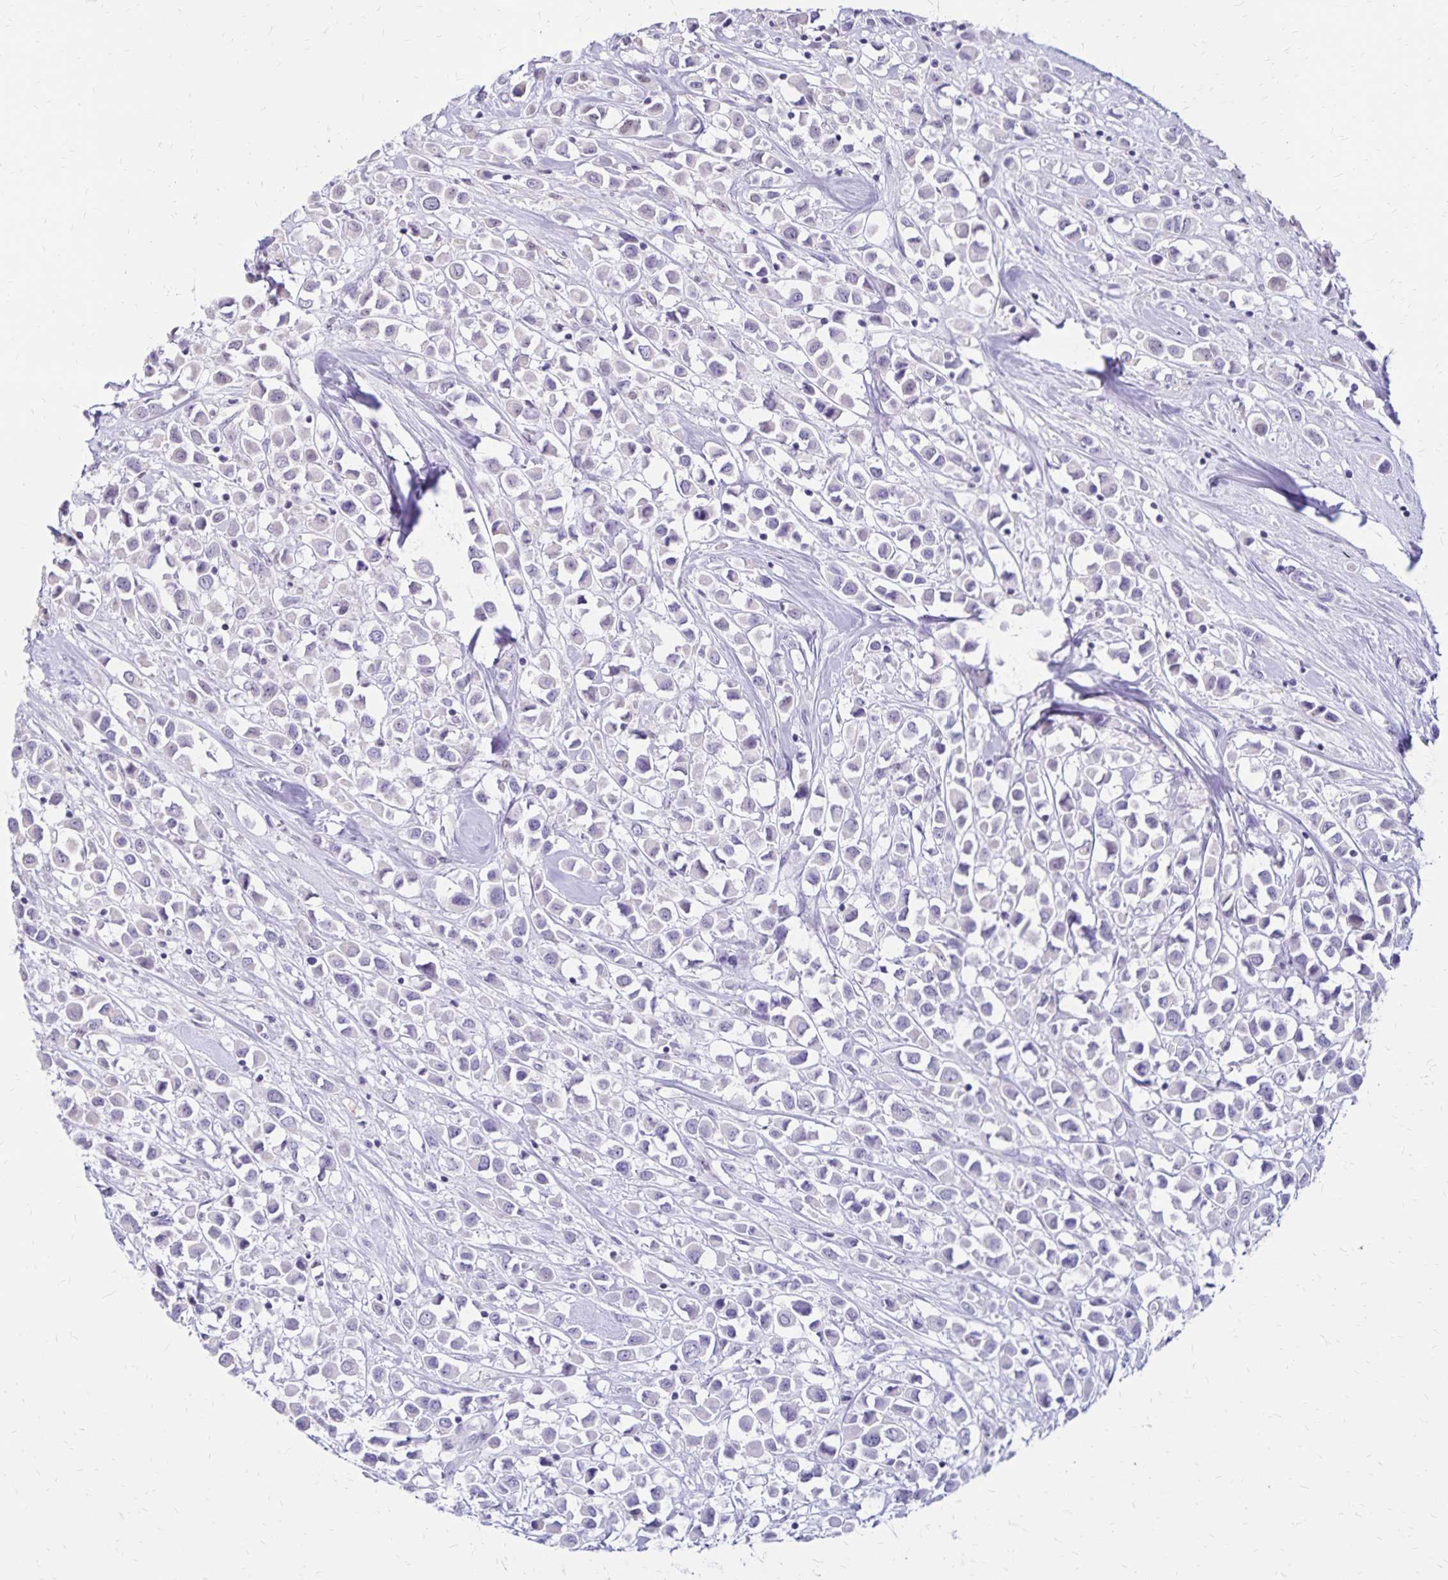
{"staining": {"intensity": "negative", "quantity": "none", "location": "none"}, "tissue": "breast cancer", "cell_type": "Tumor cells", "image_type": "cancer", "snomed": [{"axis": "morphology", "description": "Duct carcinoma"}, {"axis": "topography", "description": "Breast"}], "caption": "Human breast cancer (intraductal carcinoma) stained for a protein using IHC demonstrates no expression in tumor cells.", "gene": "SH3GL3", "patient": {"sex": "female", "age": 61}}